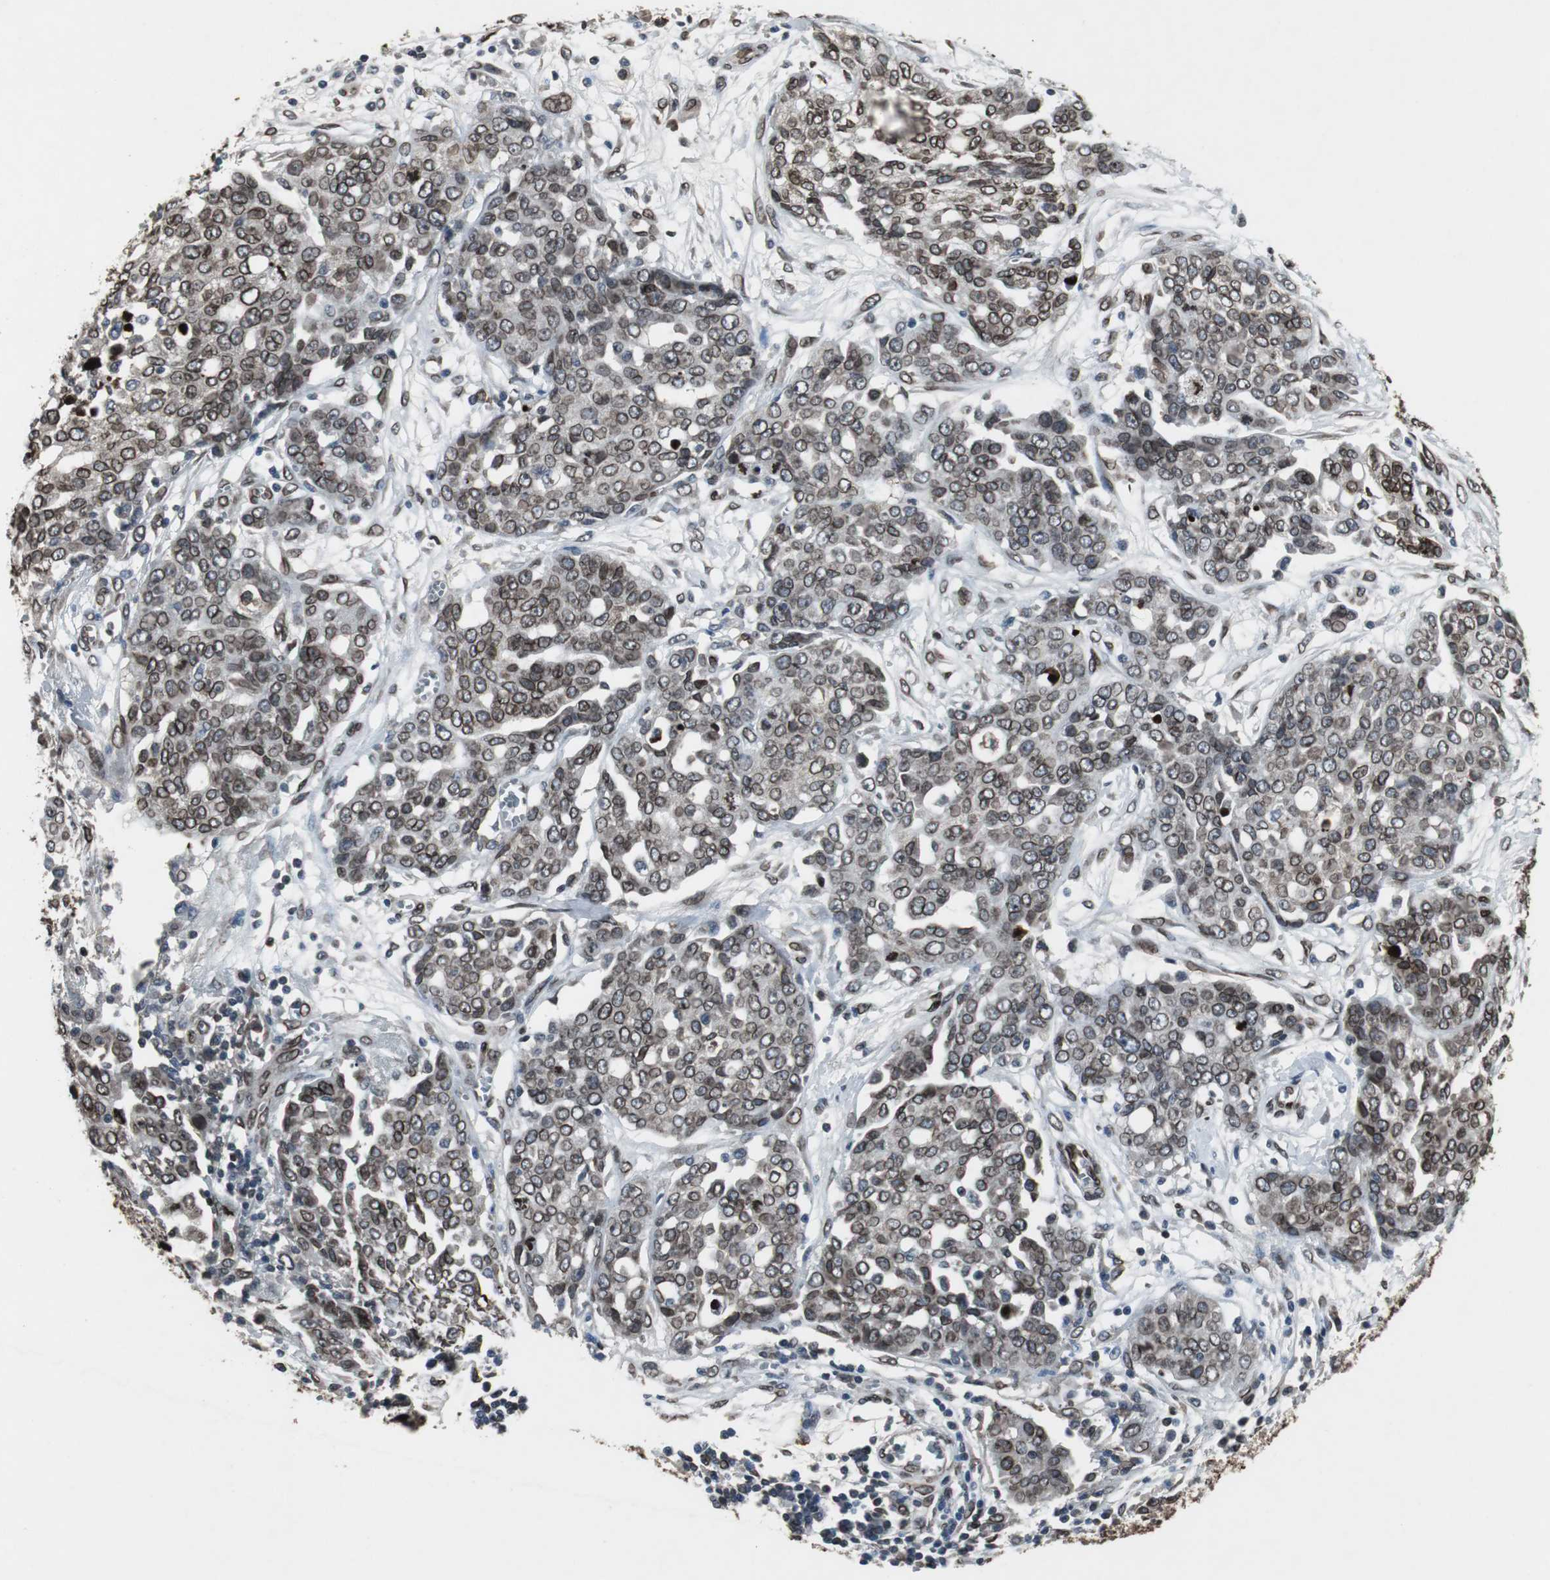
{"staining": {"intensity": "strong", "quantity": ">75%", "location": "cytoplasmic/membranous,nuclear"}, "tissue": "ovarian cancer", "cell_type": "Tumor cells", "image_type": "cancer", "snomed": [{"axis": "morphology", "description": "Cystadenocarcinoma, serous, NOS"}, {"axis": "topography", "description": "Soft tissue"}, {"axis": "topography", "description": "Ovary"}], "caption": "Protein expression analysis of human serous cystadenocarcinoma (ovarian) reveals strong cytoplasmic/membranous and nuclear expression in about >75% of tumor cells. The staining is performed using DAB (3,3'-diaminobenzidine) brown chromogen to label protein expression. The nuclei are counter-stained blue using hematoxylin.", "gene": "LMNA", "patient": {"sex": "female", "age": 57}}